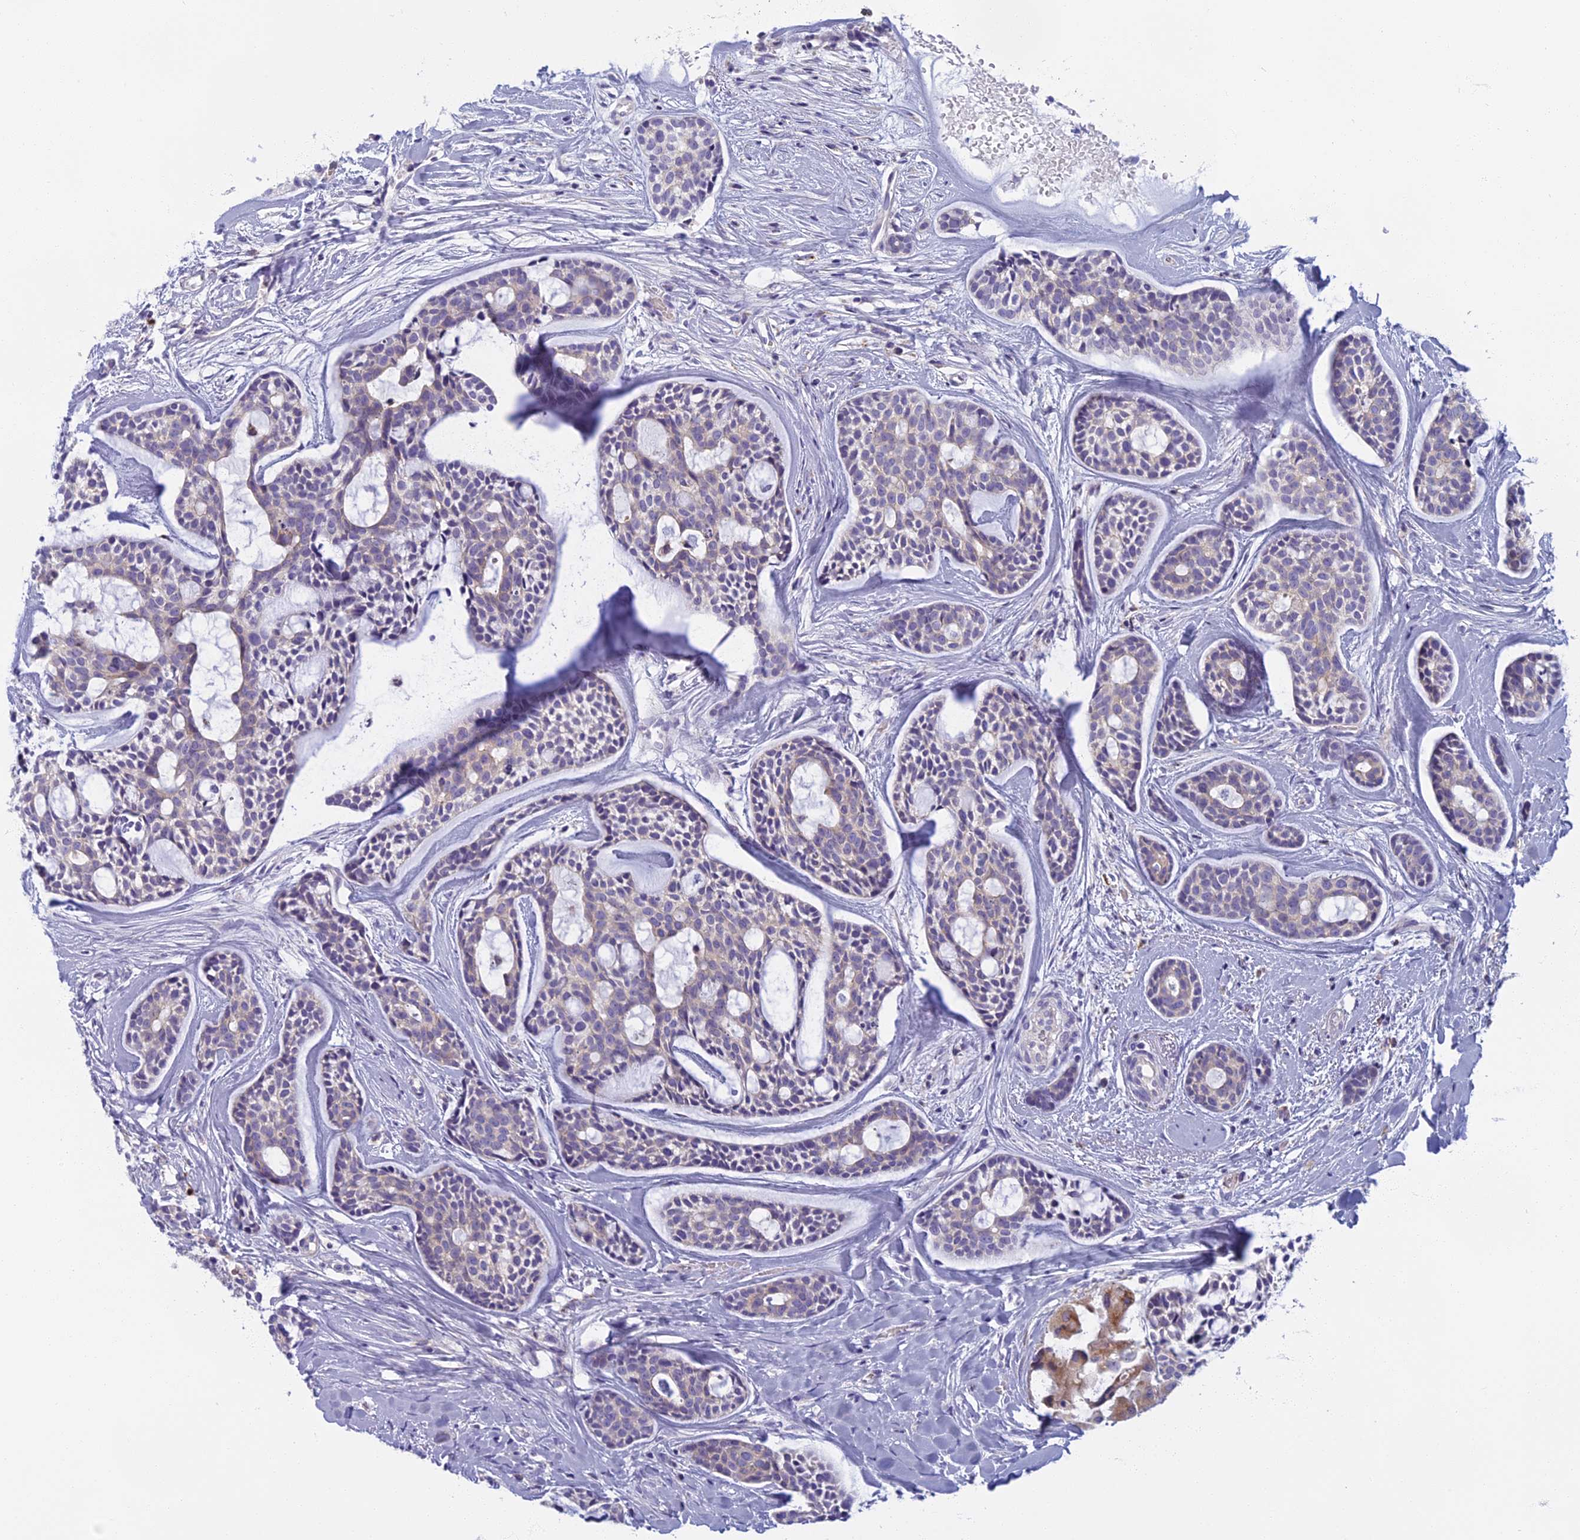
{"staining": {"intensity": "negative", "quantity": "none", "location": "none"}, "tissue": "head and neck cancer", "cell_type": "Tumor cells", "image_type": "cancer", "snomed": [{"axis": "morphology", "description": "Normal tissue, NOS"}, {"axis": "morphology", "description": "Adenocarcinoma, NOS"}, {"axis": "topography", "description": "Subcutis"}, {"axis": "topography", "description": "Nasopharynx"}, {"axis": "topography", "description": "Head-Neck"}], "caption": "A photomicrograph of head and neck cancer stained for a protein demonstrates no brown staining in tumor cells.", "gene": "SEMA7A", "patient": {"sex": "female", "age": 73}}